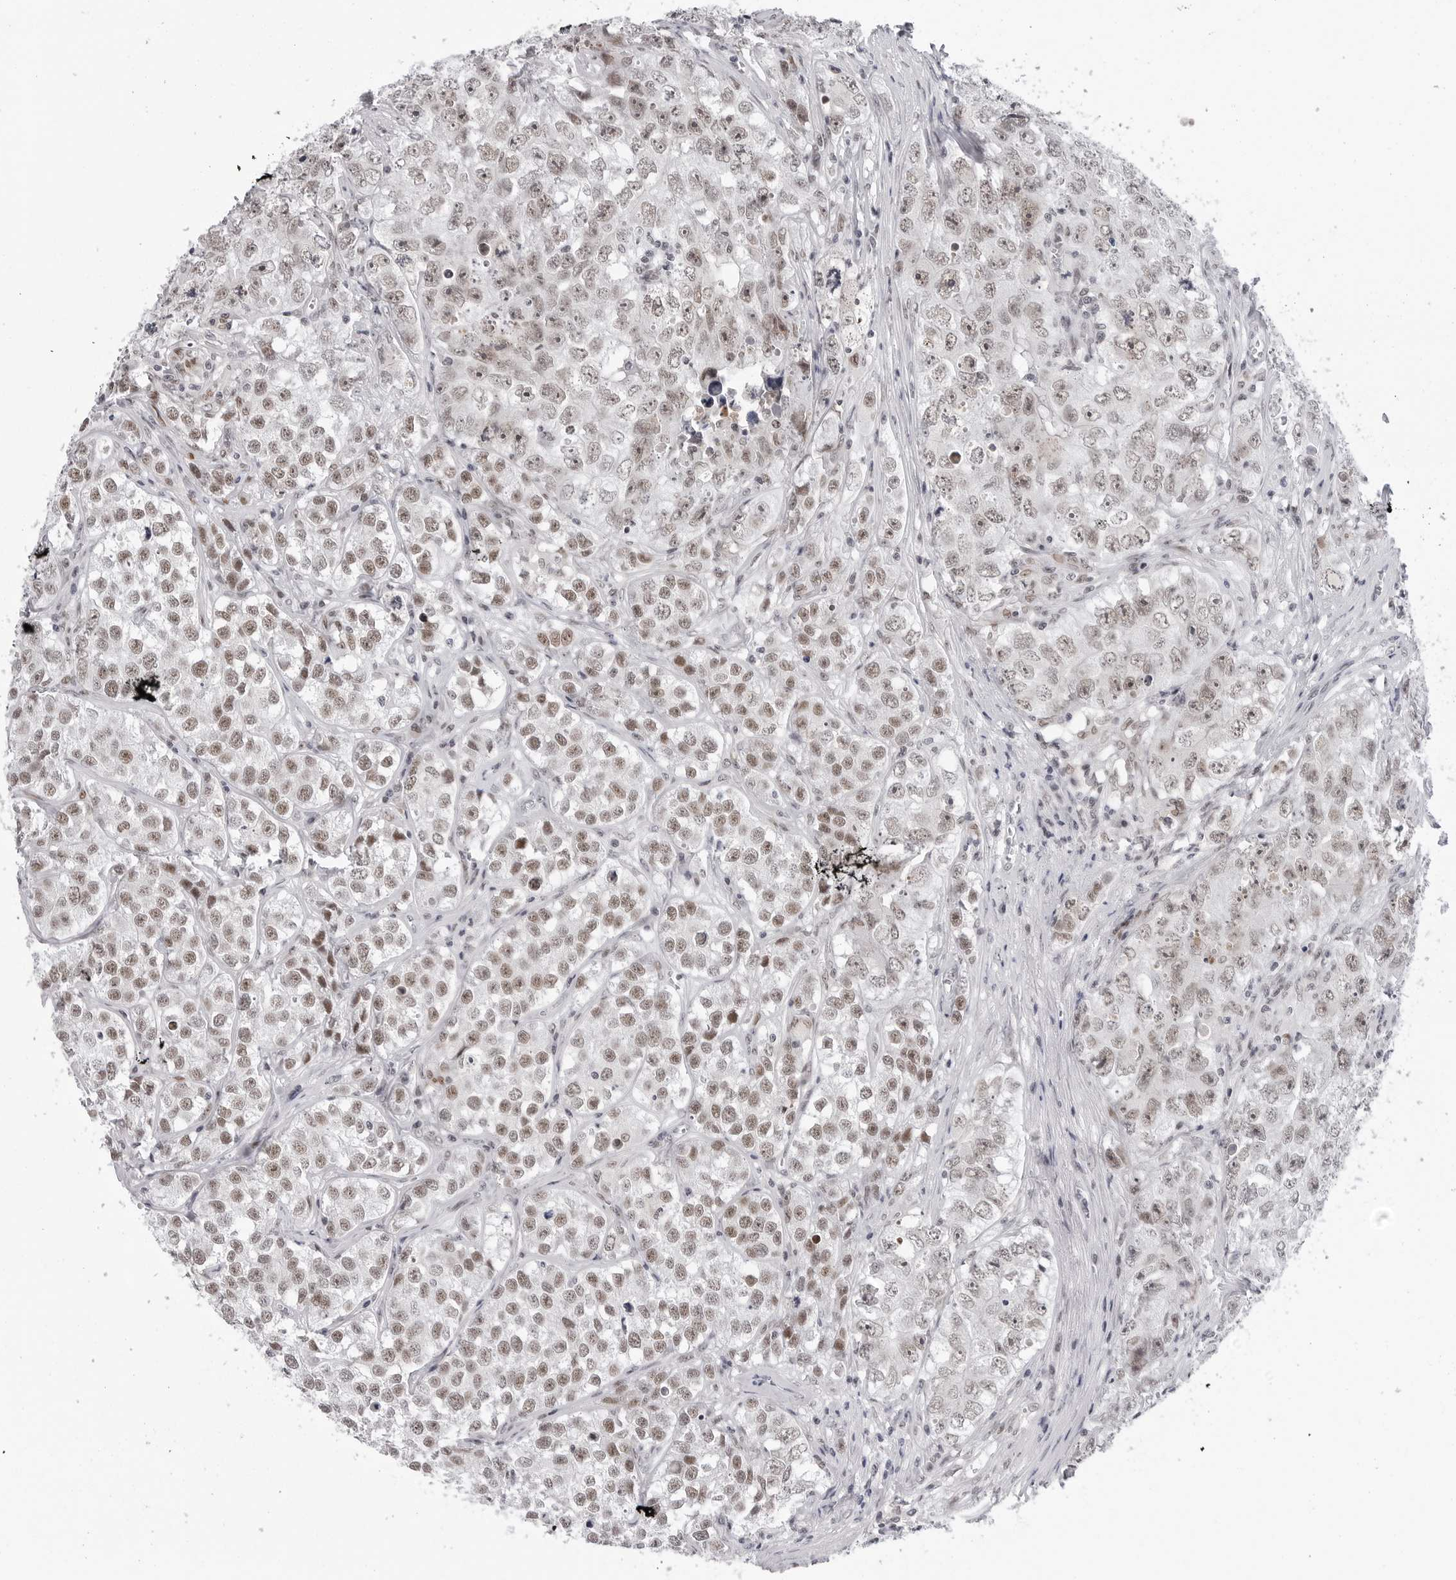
{"staining": {"intensity": "moderate", "quantity": ">75%", "location": "nuclear"}, "tissue": "testis cancer", "cell_type": "Tumor cells", "image_type": "cancer", "snomed": [{"axis": "morphology", "description": "Seminoma, NOS"}, {"axis": "morphology", "description": "Carcinoma, Embryonal, NOS"}, {"axis": "topography", "description": "Testis"}], "caption": "Moderate nuclear staining for a protein is appreciated in about >75% of tumor cells of embryonal carcinoma (testis) using IHC.", "gene": "SF3B4", "patient": {"sex": "male", "age": 43}}